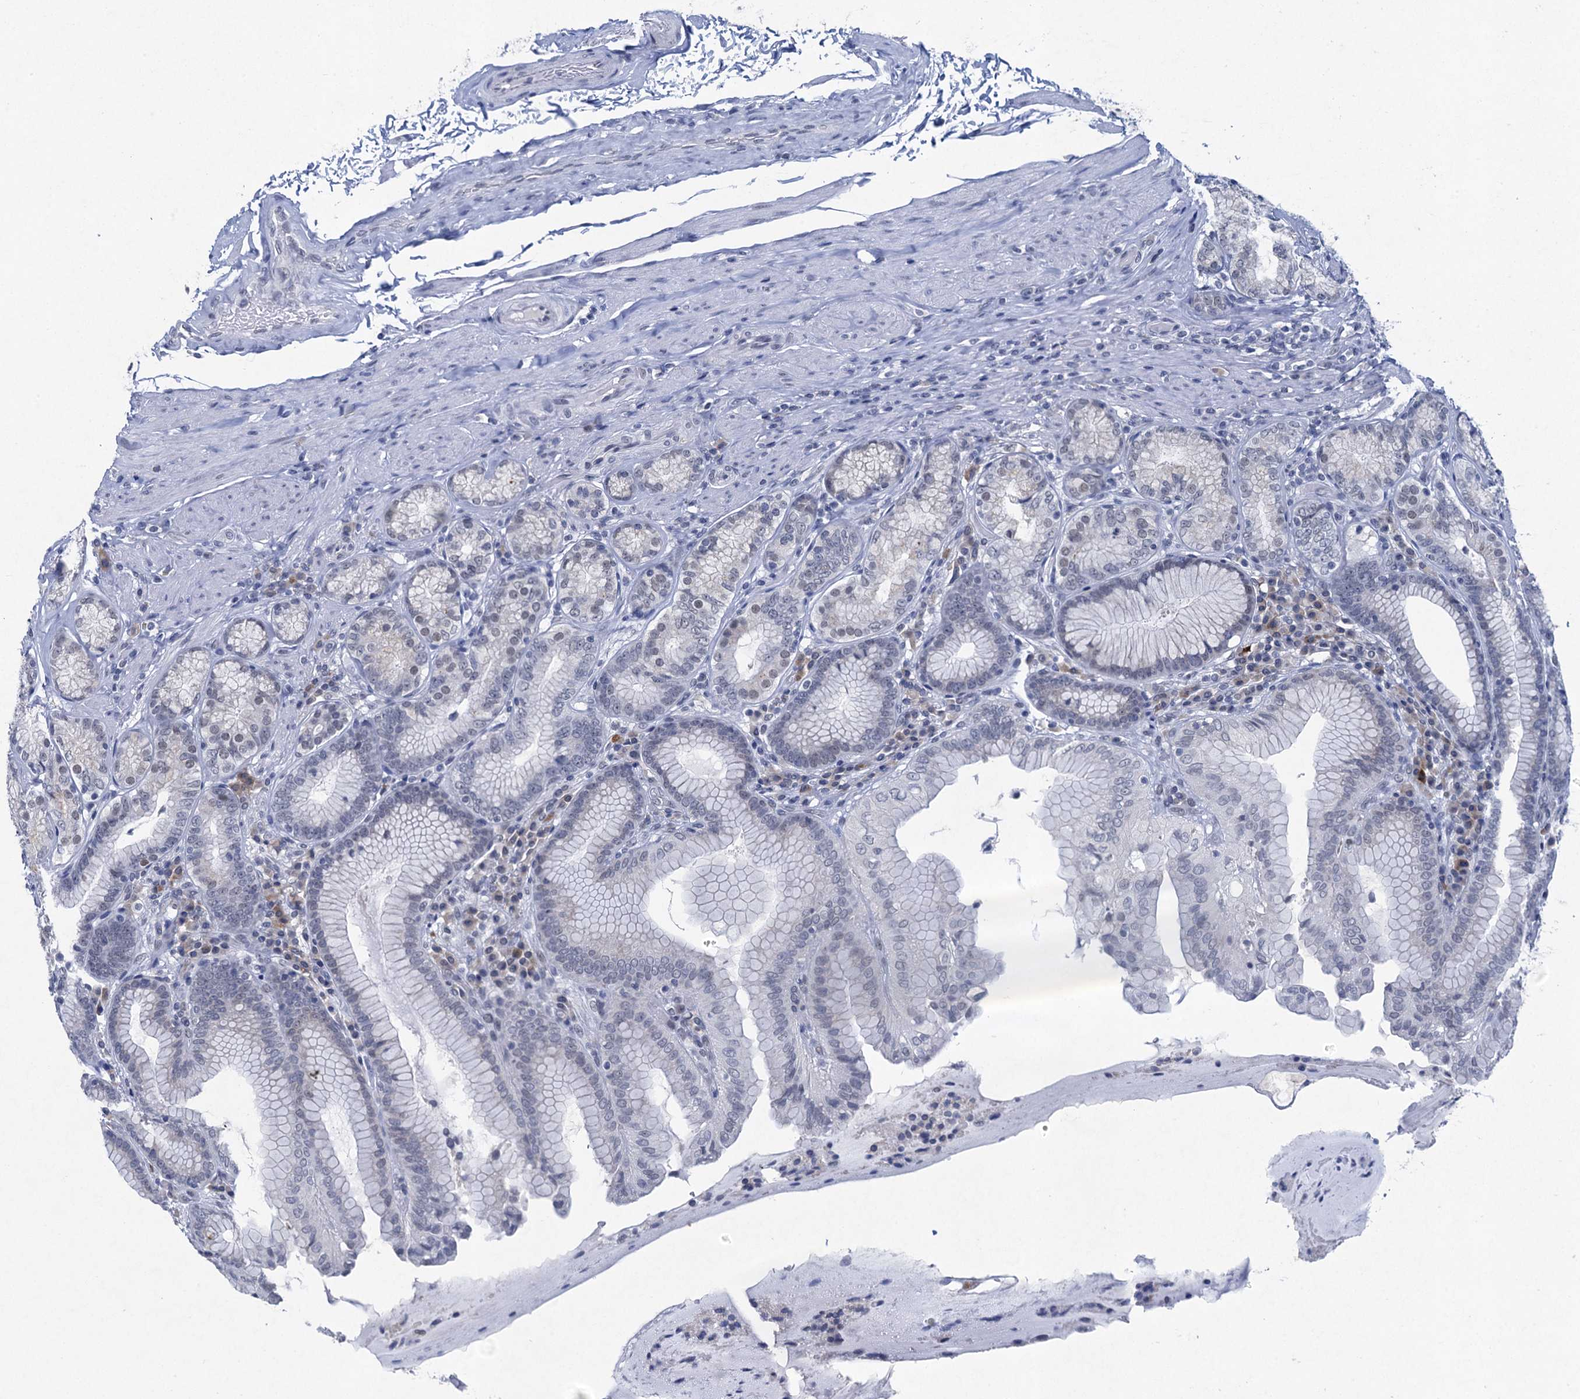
{"staining": {"intensity": "negative", "quantity": "none", "location": "none"}, "tissue": "stomach", "cell_type": "Glandular cells", "image_type": "normal", "snomed": [{"axis": "morphology", "description": "Normal tissue, NOS"}, {"axis": "topography", "description": "Stomach, upper"}, {"axis": "topography", "description": "Stomach, lower"}], "caption": "High power microscopy micrograph of an immunohistochemistry image of benign stomach, revealing no significant expression in glandular cells.", "gene": "ENSG00000230707", "patient": {"sex": "female", "age": 76}}